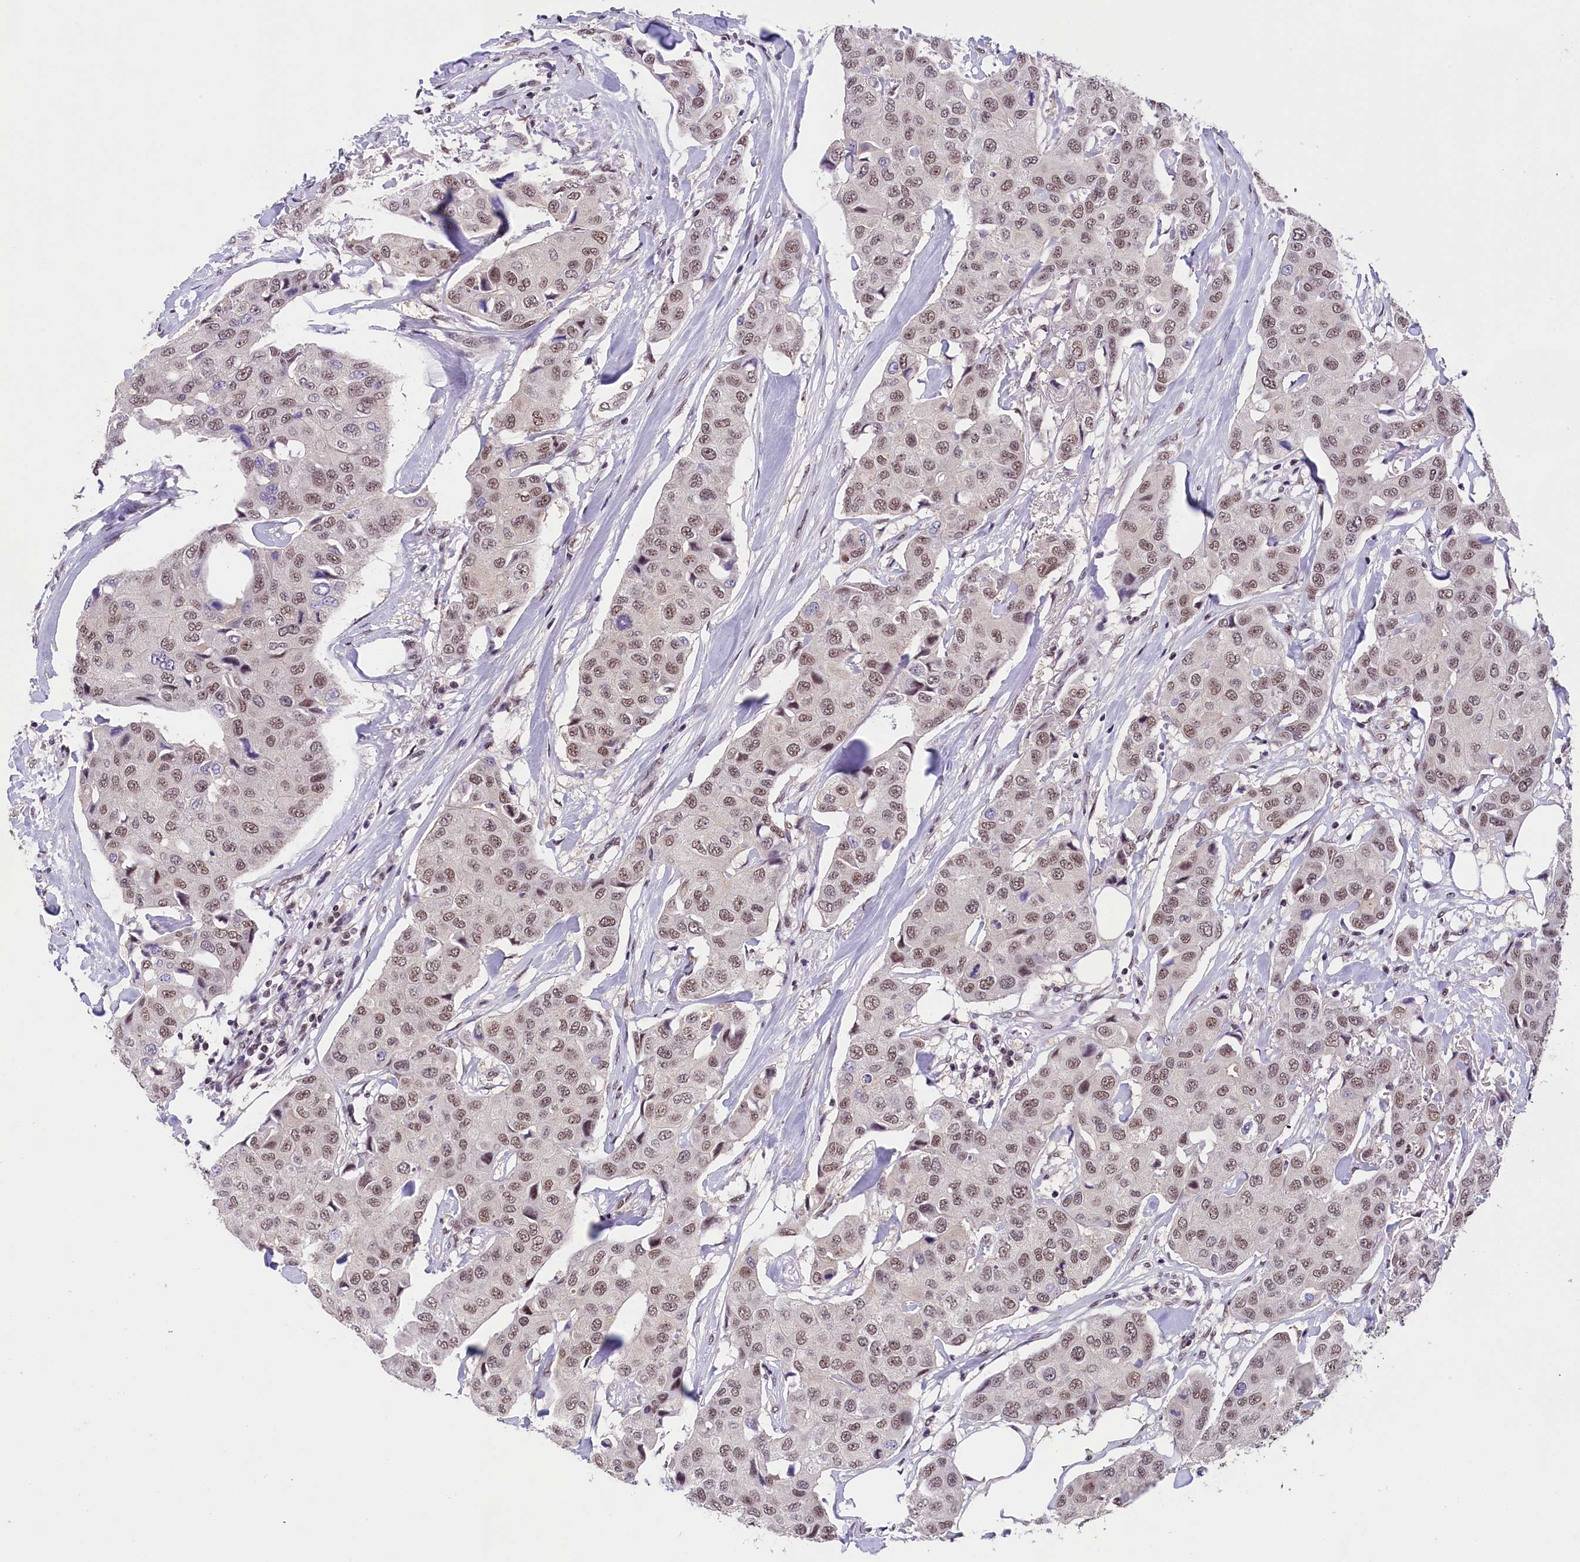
{"staining": {"intensity": "moderate", "quantity": ">75%", "location": "nuclear"}, "tissue": "breast cancer", "cell_type": "Tumor cells", "image_type": "cancer", "snomed": [{"axis": "morphology", "description": "Duct carcinoma"}, {"axis": "topography", "description": "Breast"}], "caption": "A brown stain labels moderate nuclear positivity of a protein in intraductal carcinoma (breast) tumor cells. Immunohistochemistry stains the protein in brown and the nuclei are stained blue.", "gene": "ZC3H4", "patient": {"sex": "female", "age": 80}}